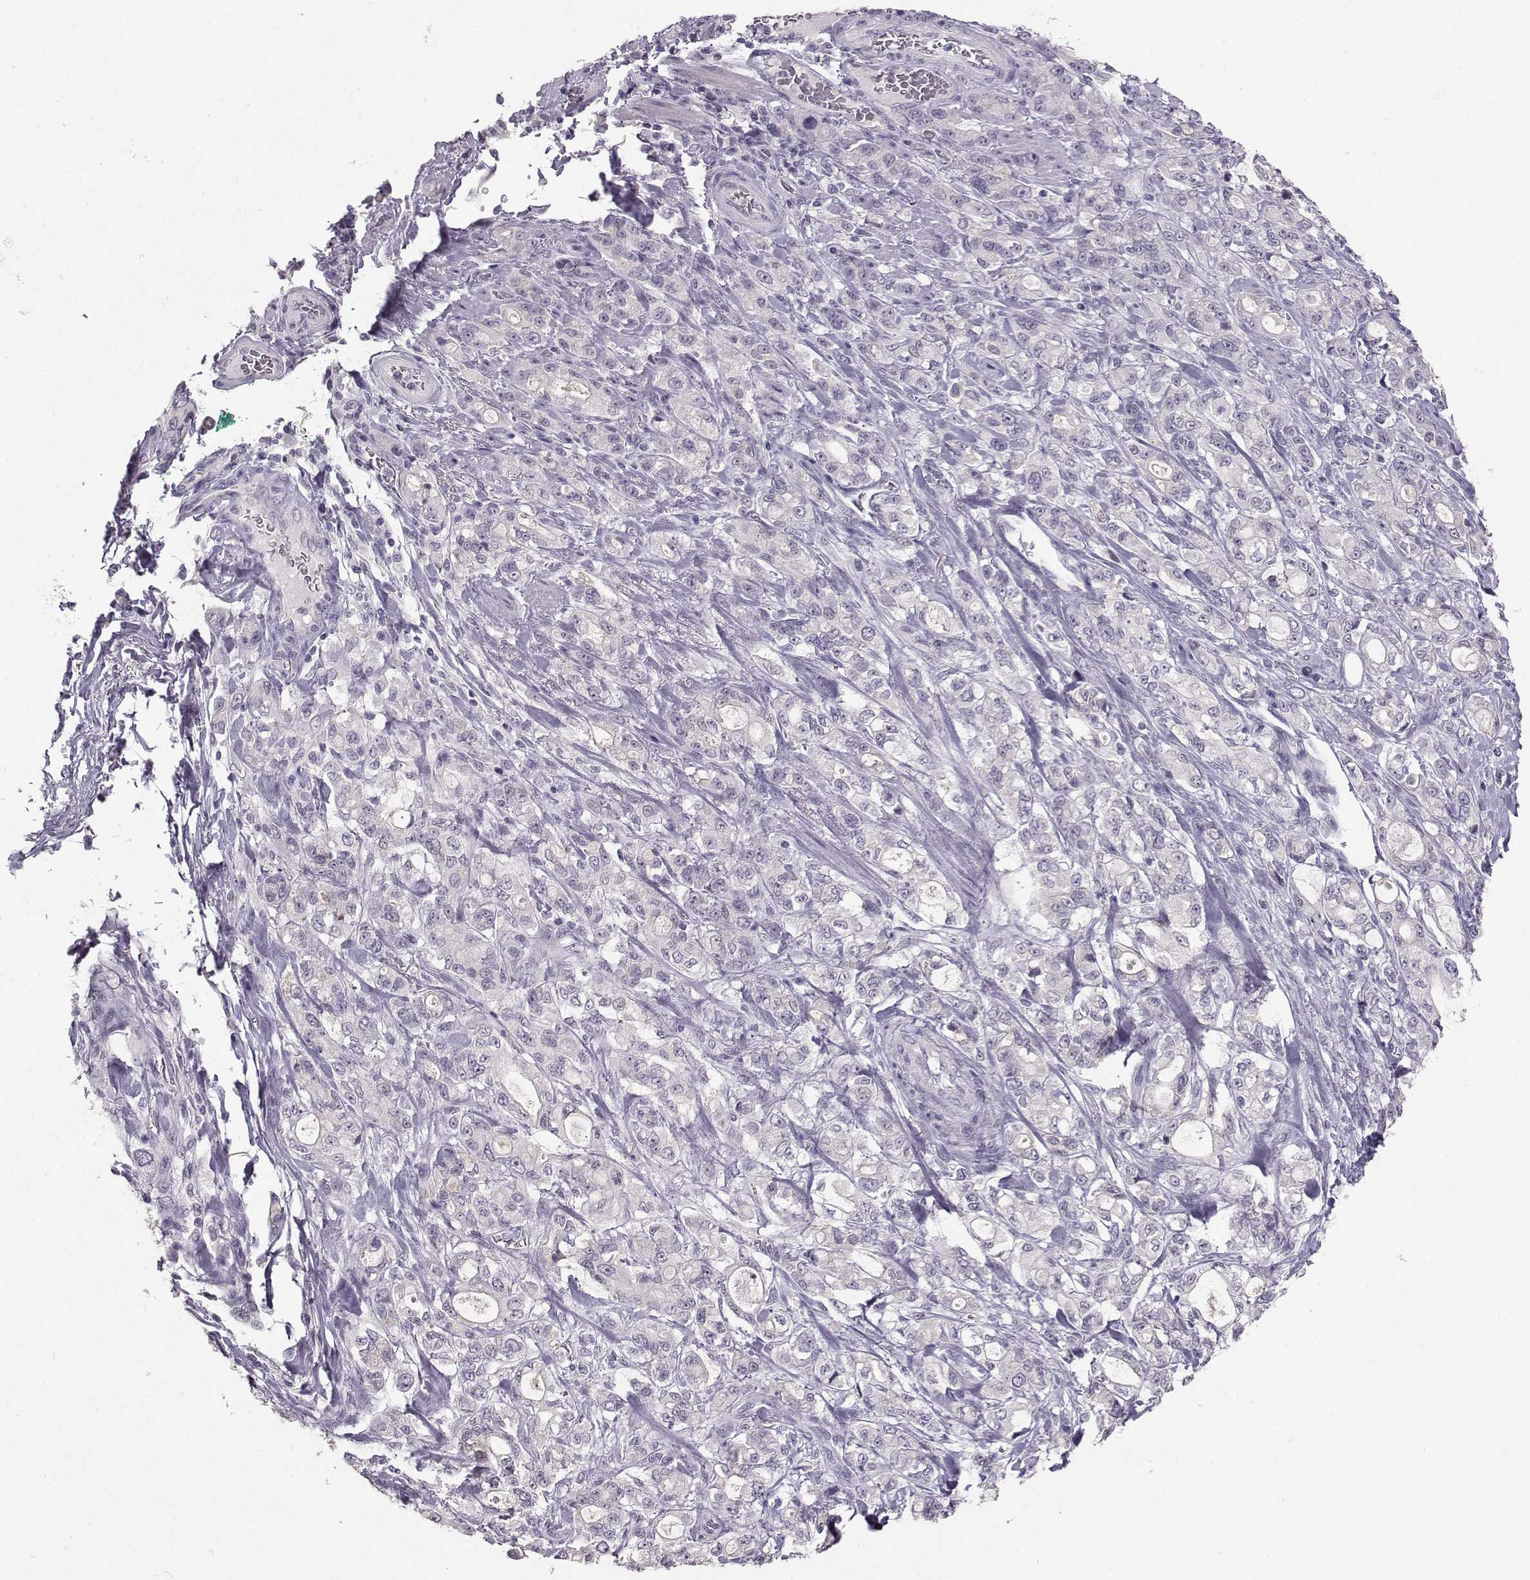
{"staining": {"intensity": "negative", "quantity": "none", "location": "none"}, "tissue": "stomach cancer", "cell_type": "Tumor cells", "image_type": "cancer", "snomed": [{"axis": "morphology", "description": "Adenocarcinoma, NOS"}, {"axis": "topography", "description": "Stomach"}], "caption": "This micrograph is of stomach adenocarcinoma stained with immunohistochemistry to label a protein in brown with the nuclei are counter-stained blue. There is no staining in tumor cells.", "gene": "PKP2", "patient": {"sex": "male", "age": 63}}